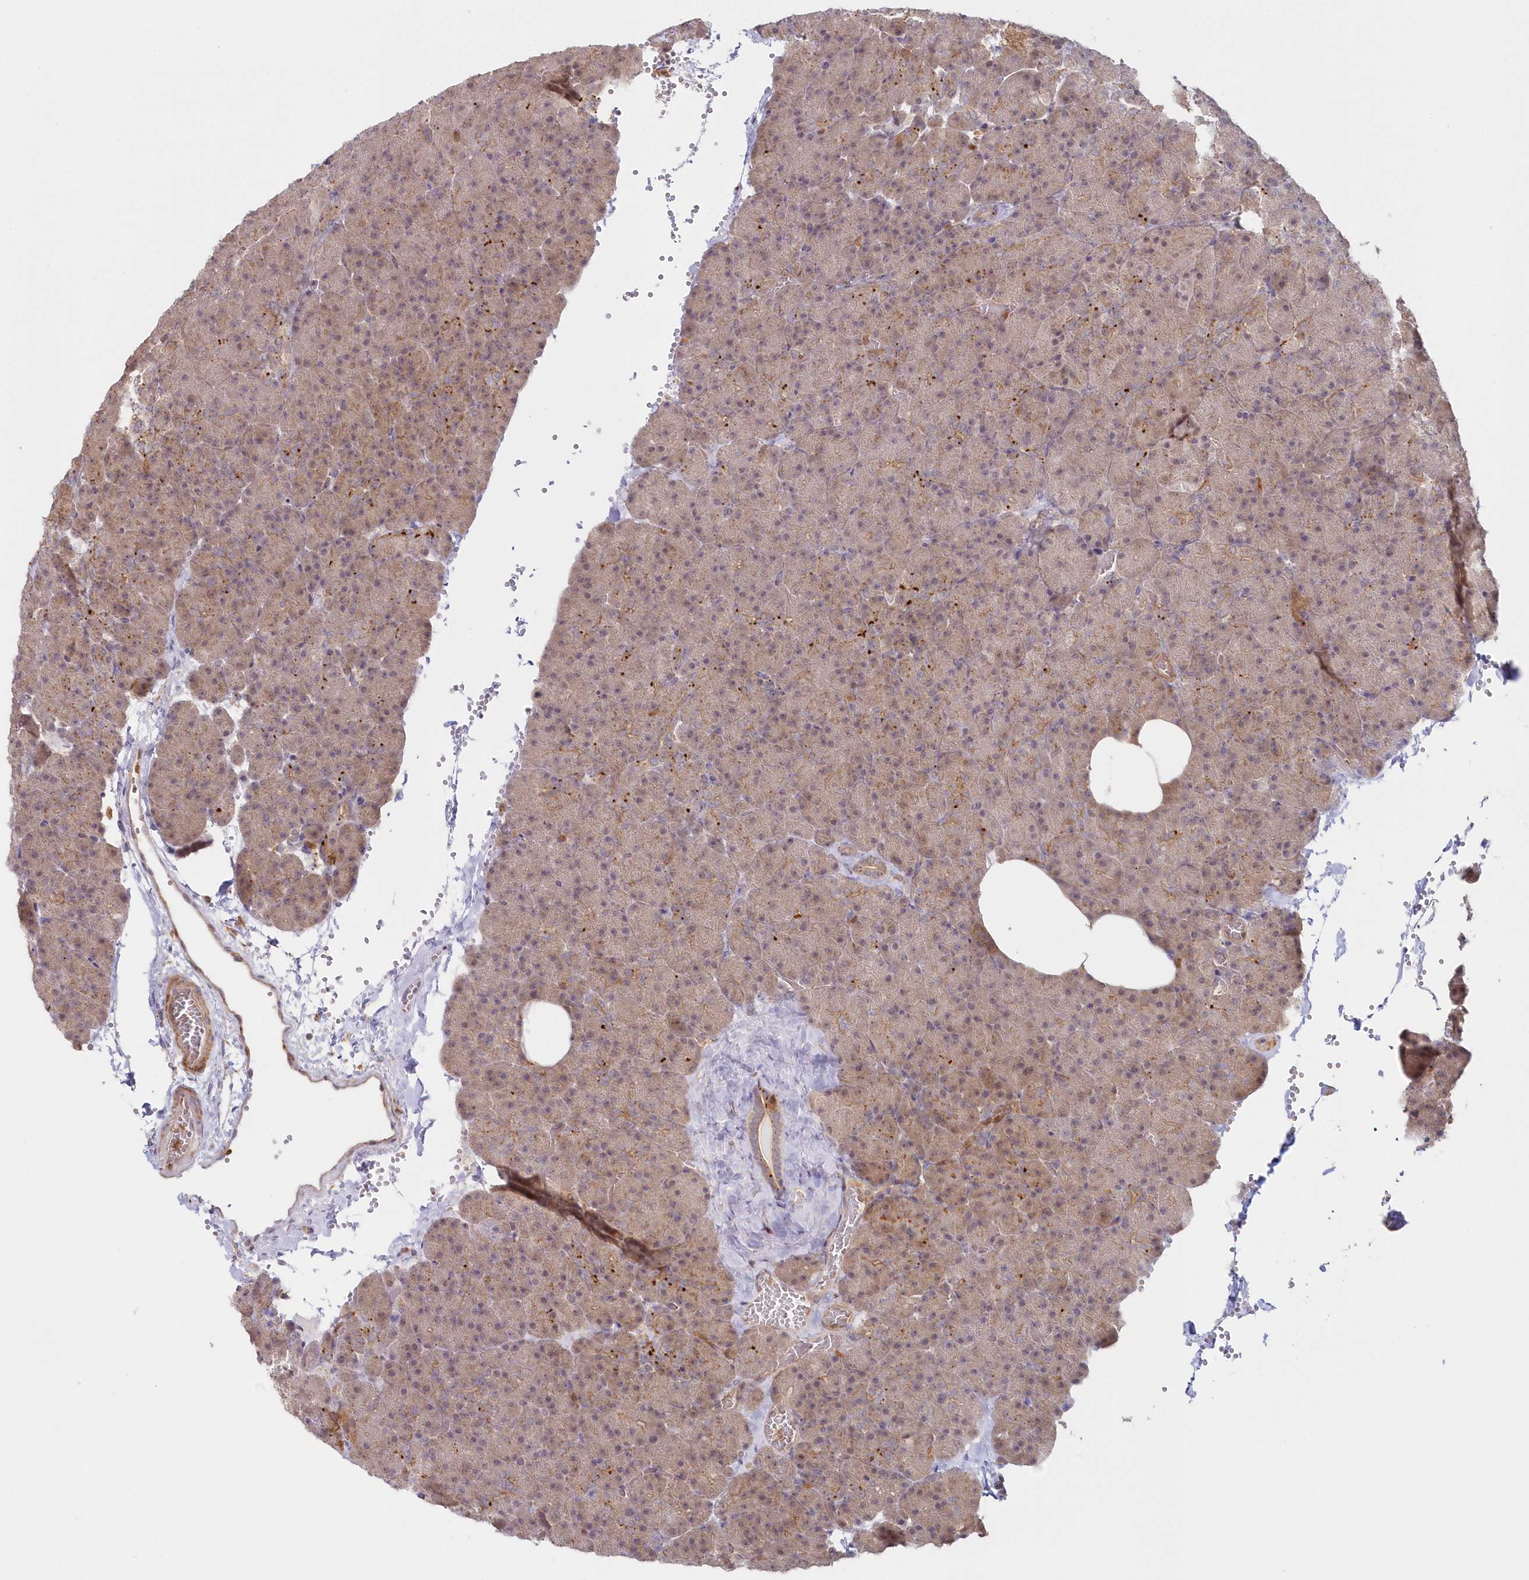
{"staining": {"intensity": "moderate", "quantity": "25%-75%", "location": "cytoplasmic/membranous"}, "tissue": "pancreas", "cell_type": "Exocrine glandular cells", "image_type": "normal", "snomed": [{"axis": "morphology", "description": "Normal tissue, NOS"}, {"axis": "morphology", "description": "Carcinoid, malignant, NOS"}, {"axis": "topography", "description": "Pancreas"}], "caption": "Pancreas stained with DAB IHC demonstrates medium levels of moderate cytoplasmic/membranous staining in approximately 25%-75% of exocrine glandular cells. (IHC, brightfield microscopy, high magnification).", "gene": "GBE1", "patient": {"sex": "female", "age": 35}}